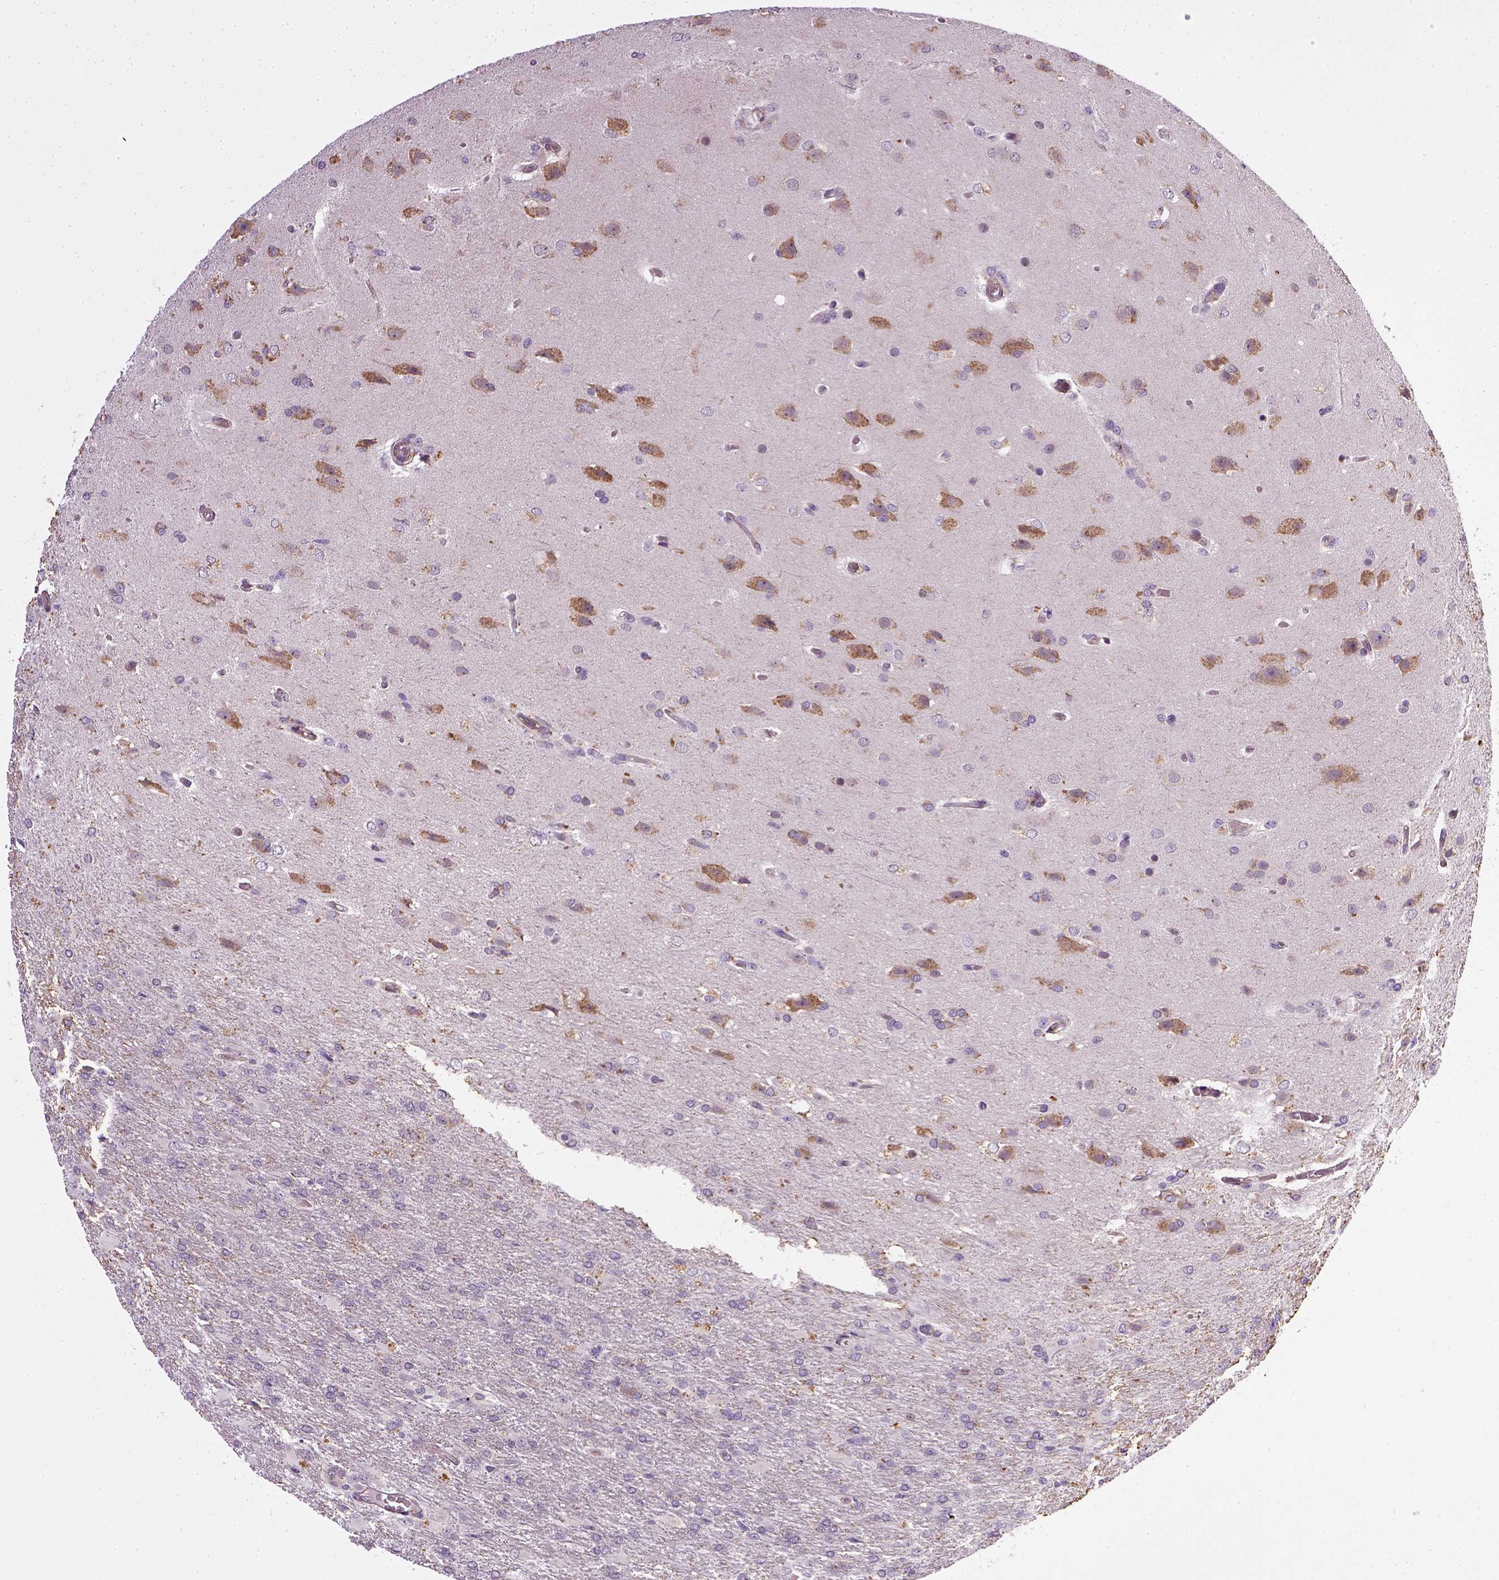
{"staining": {"intensity": "negative", "quantity": "none", "location": "none"}, "tissue": "glioma", "cell_type": "Tumor cells", "image_type": "cancer", "snomed": [{"axis": "morphology", "description": "Glioma, malignant, High grade"}, {"axis": "topography", "description": "Brain"}], "caption": "Histopathology image shows no protein staining in tumor cells of malignant glioma (high-grade) tissue. (DAB immunohistochemistry (IHC) visualized using brightfield microscopy, high magnification).", "gene": "TPRG1", "patient": {"sex": "male", "age": 68}}